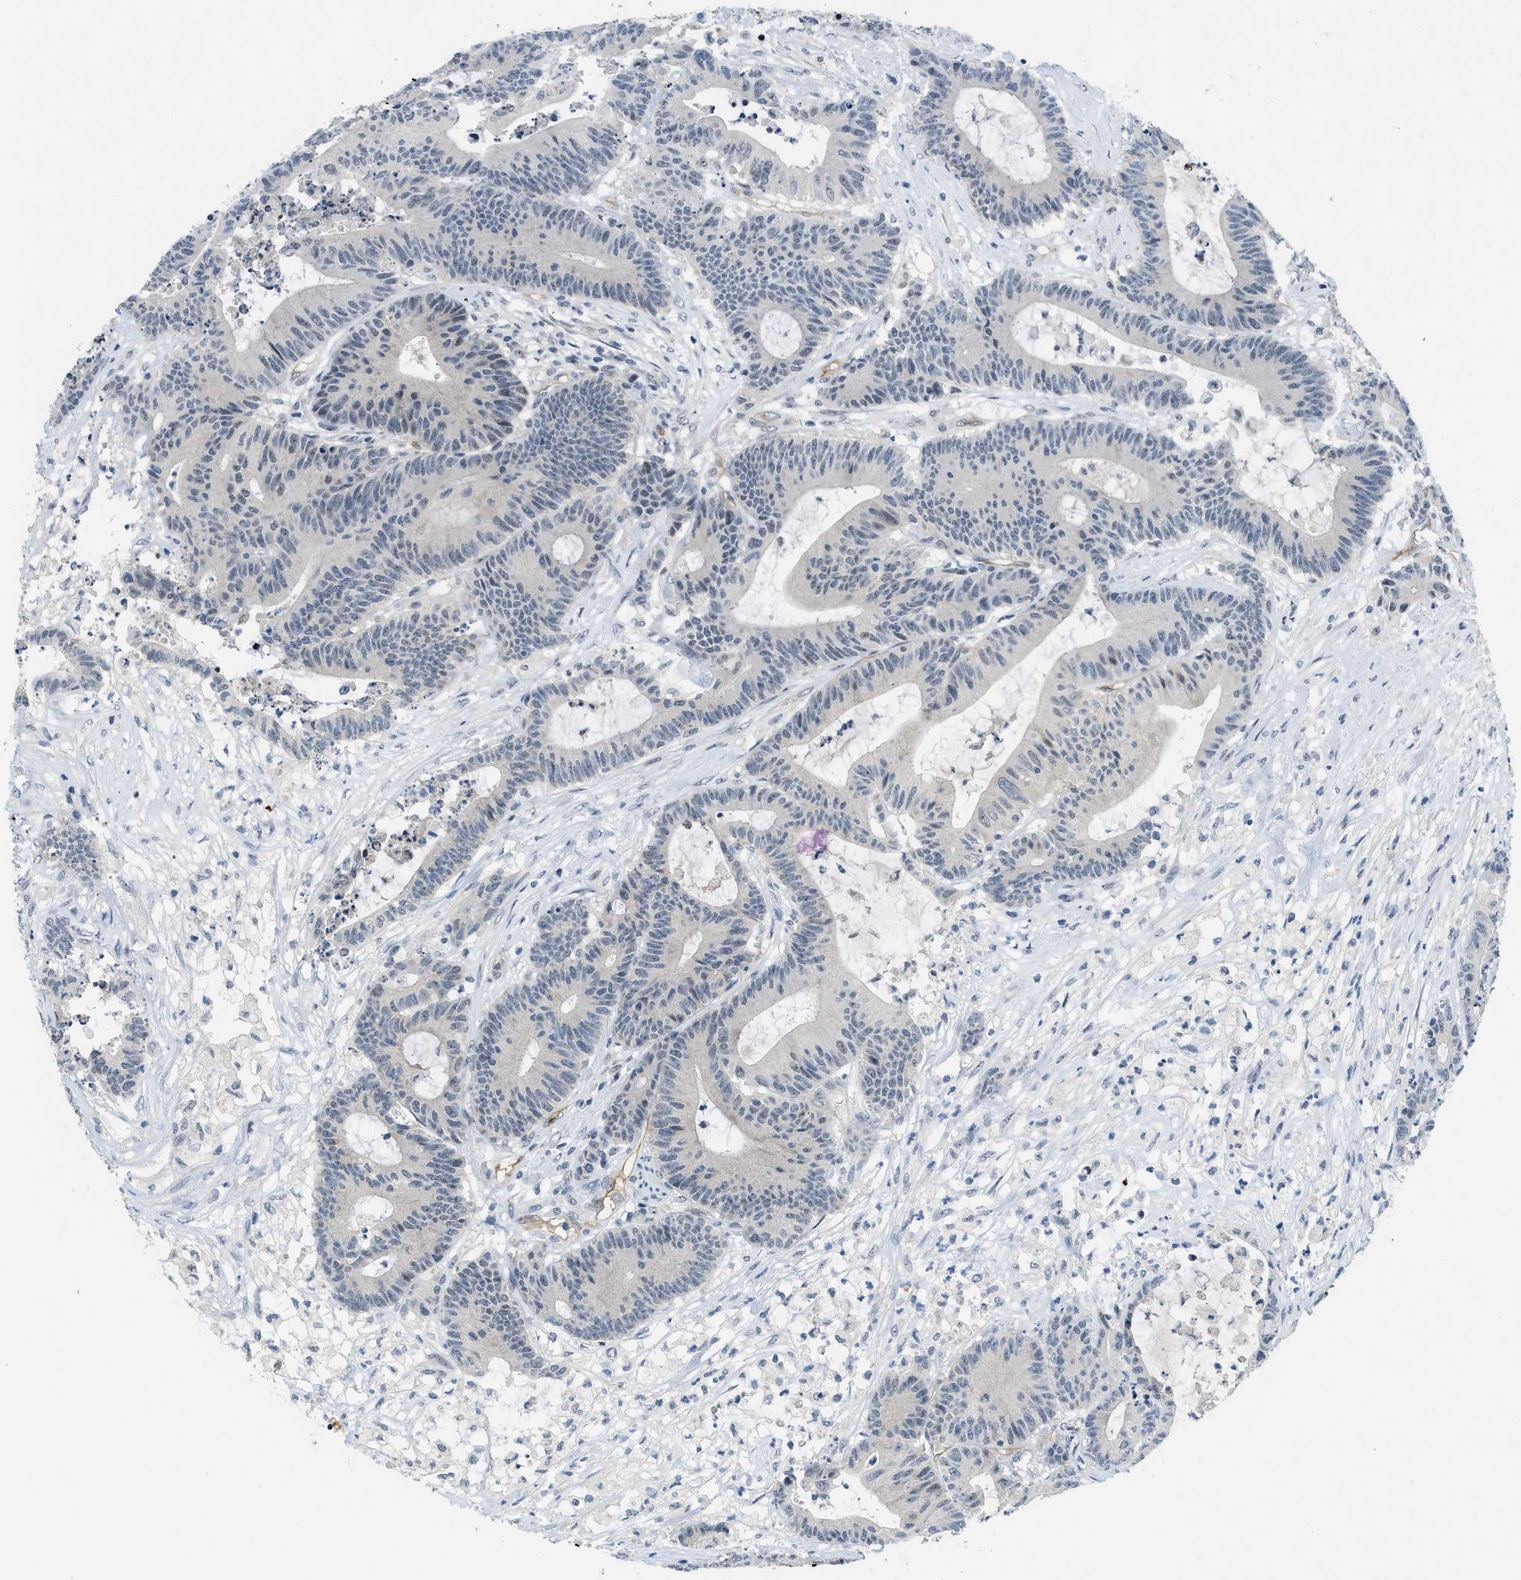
{"staining": {"intensity": "negative", "quantity": "none", "location": "none"}, "tissue": "colorectal cancer", "cell_type": "Tumor cells", "image_type": "cancer", "snomed": [{"axis": "morphology", "description": "Adenocarcinoma, NOS"}, {"axis": "topography", "description": "Colon"}], "caption": "Protein analysis of adenocarcinoma (colorectal) demonstrates no significant expression in tumor cells.", "gene": "SLCO2A1", "patient": {"sex": "female", "age": 84}}